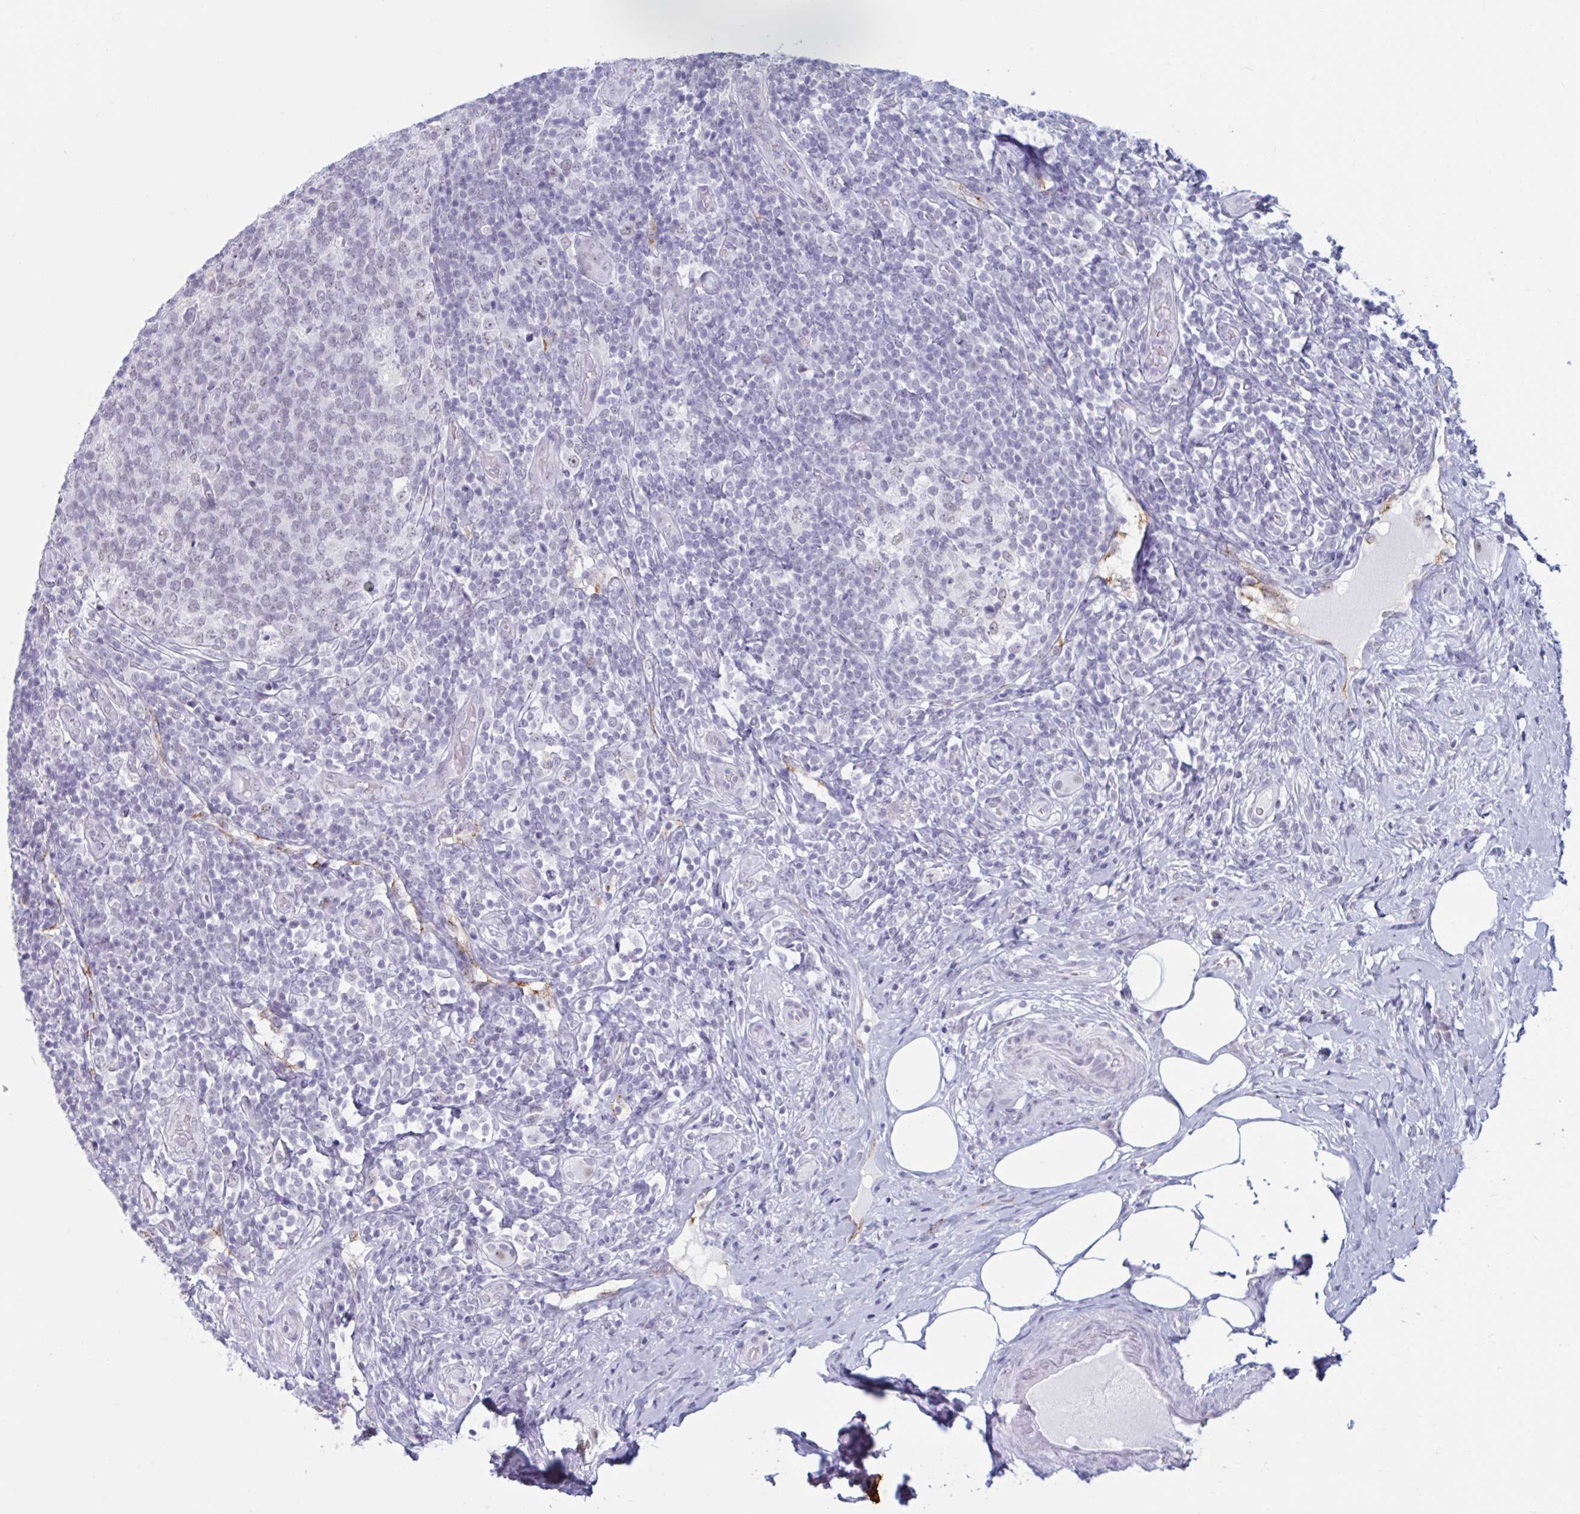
{"staining": {"intensity": "negative", "quantity": "none", "location": "none"}, "tissue": "appendix", "cell_type": "Glandular cells", "image_type": "normal", "snomed": [{"axis": "morphology", "description": "Normal tissue, NOS"}, {"axis": "topography", "description": "Appendix"}], "caption": "Immunohistochemistry (IHC) photomicrograph of benign appendix: appendix stained with DAB shows no significant protein staining in glandular cells.", "gene": "MSMB", "patient": {"sex": "female", "age": 43}}